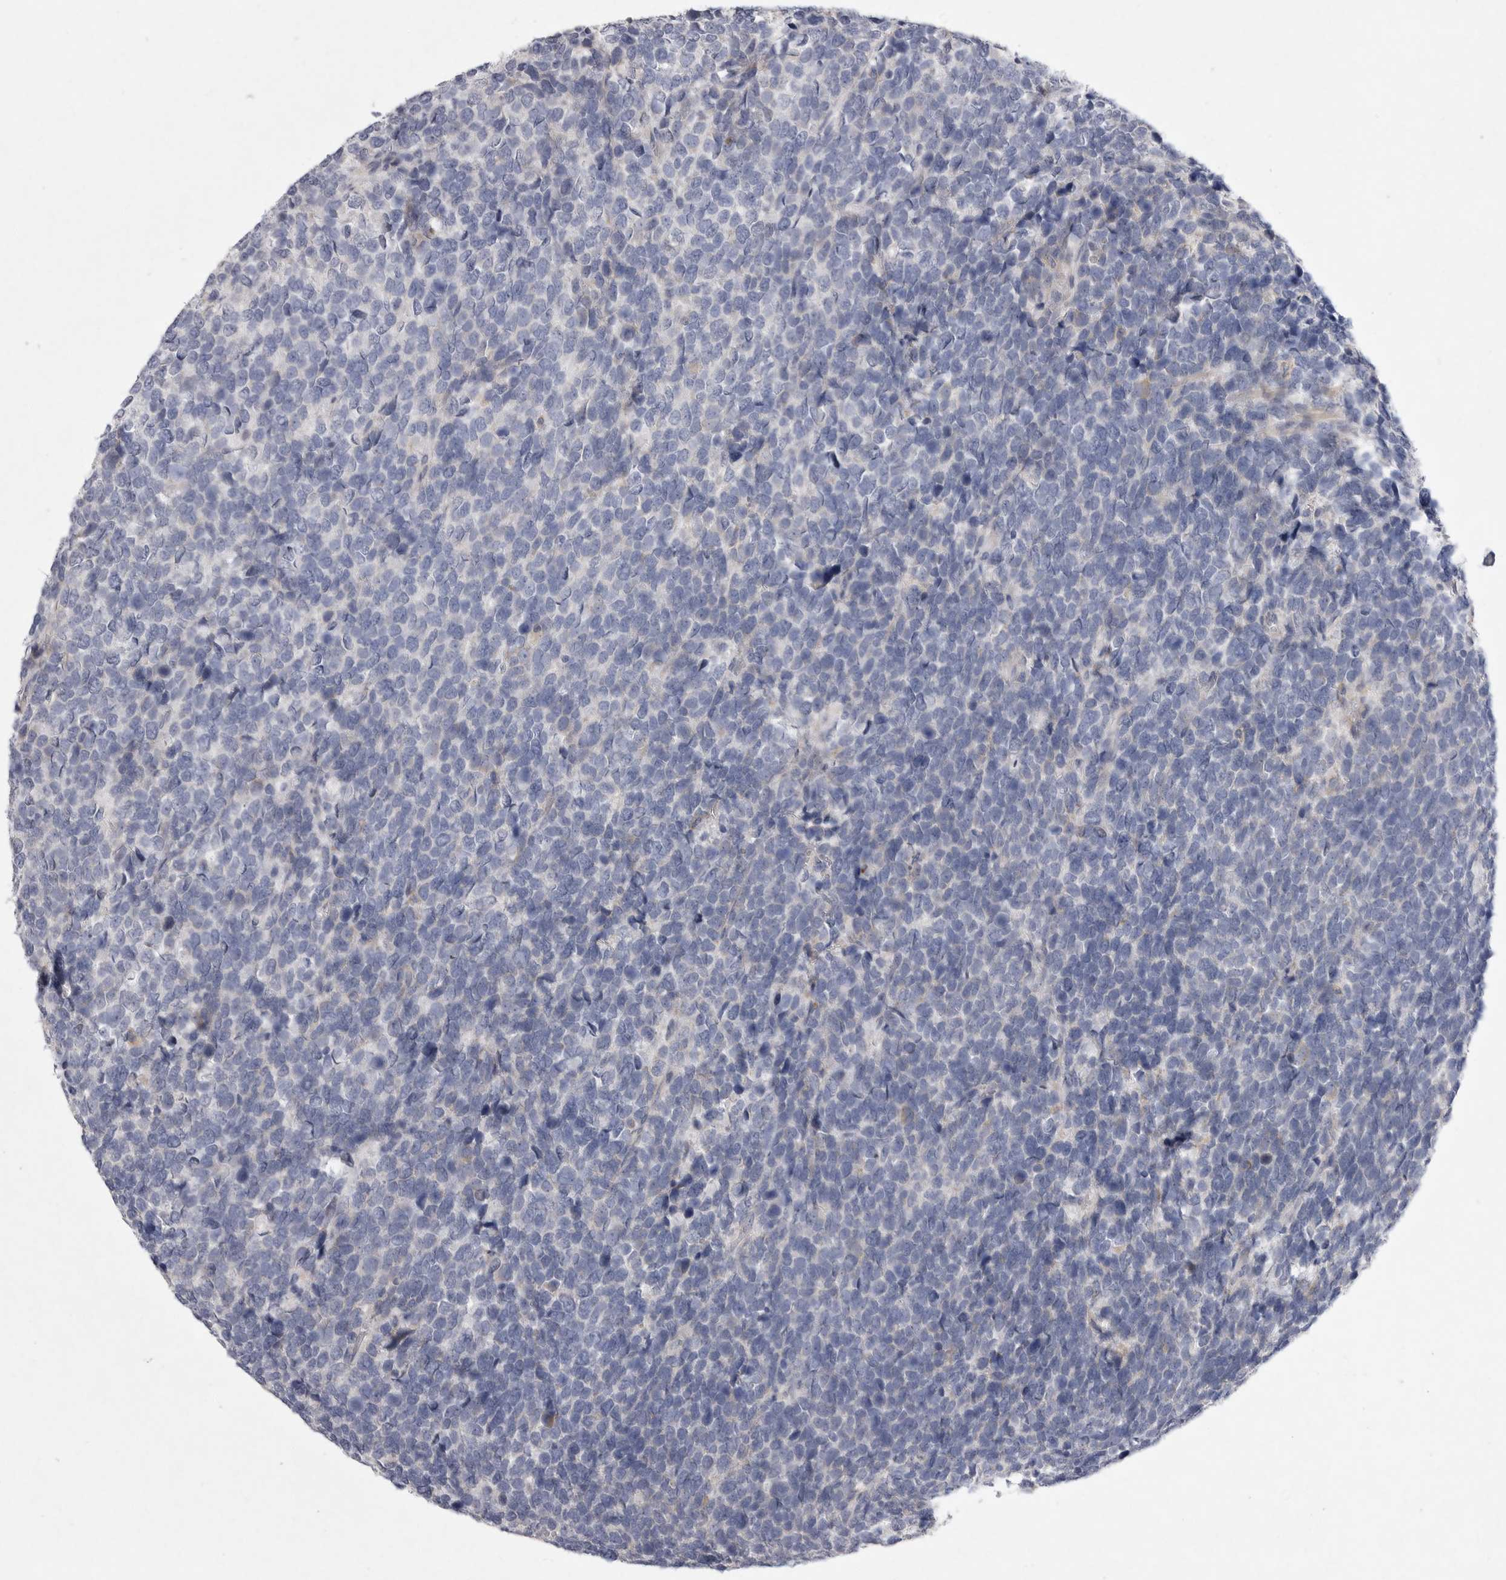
{"staining": {"intensity": "negative", "quantity": "none", "location": "none"}, "tissue": "urothelial cancer", "cell_type": "Tumor cells", "image_type": "cancer", "snomed": [{"axis": "morphology", "description": "Urothelial carcinoma, High grade"}, {"axis": "topography", "description": "Urinary bladder"}], "caption": "IHC image of urothelial cancer stained for a protein (brown), which exhibits no positivity in tumor cells.", "gene": "EDEM3", "patient": {"sex": "female", "age": 82}}